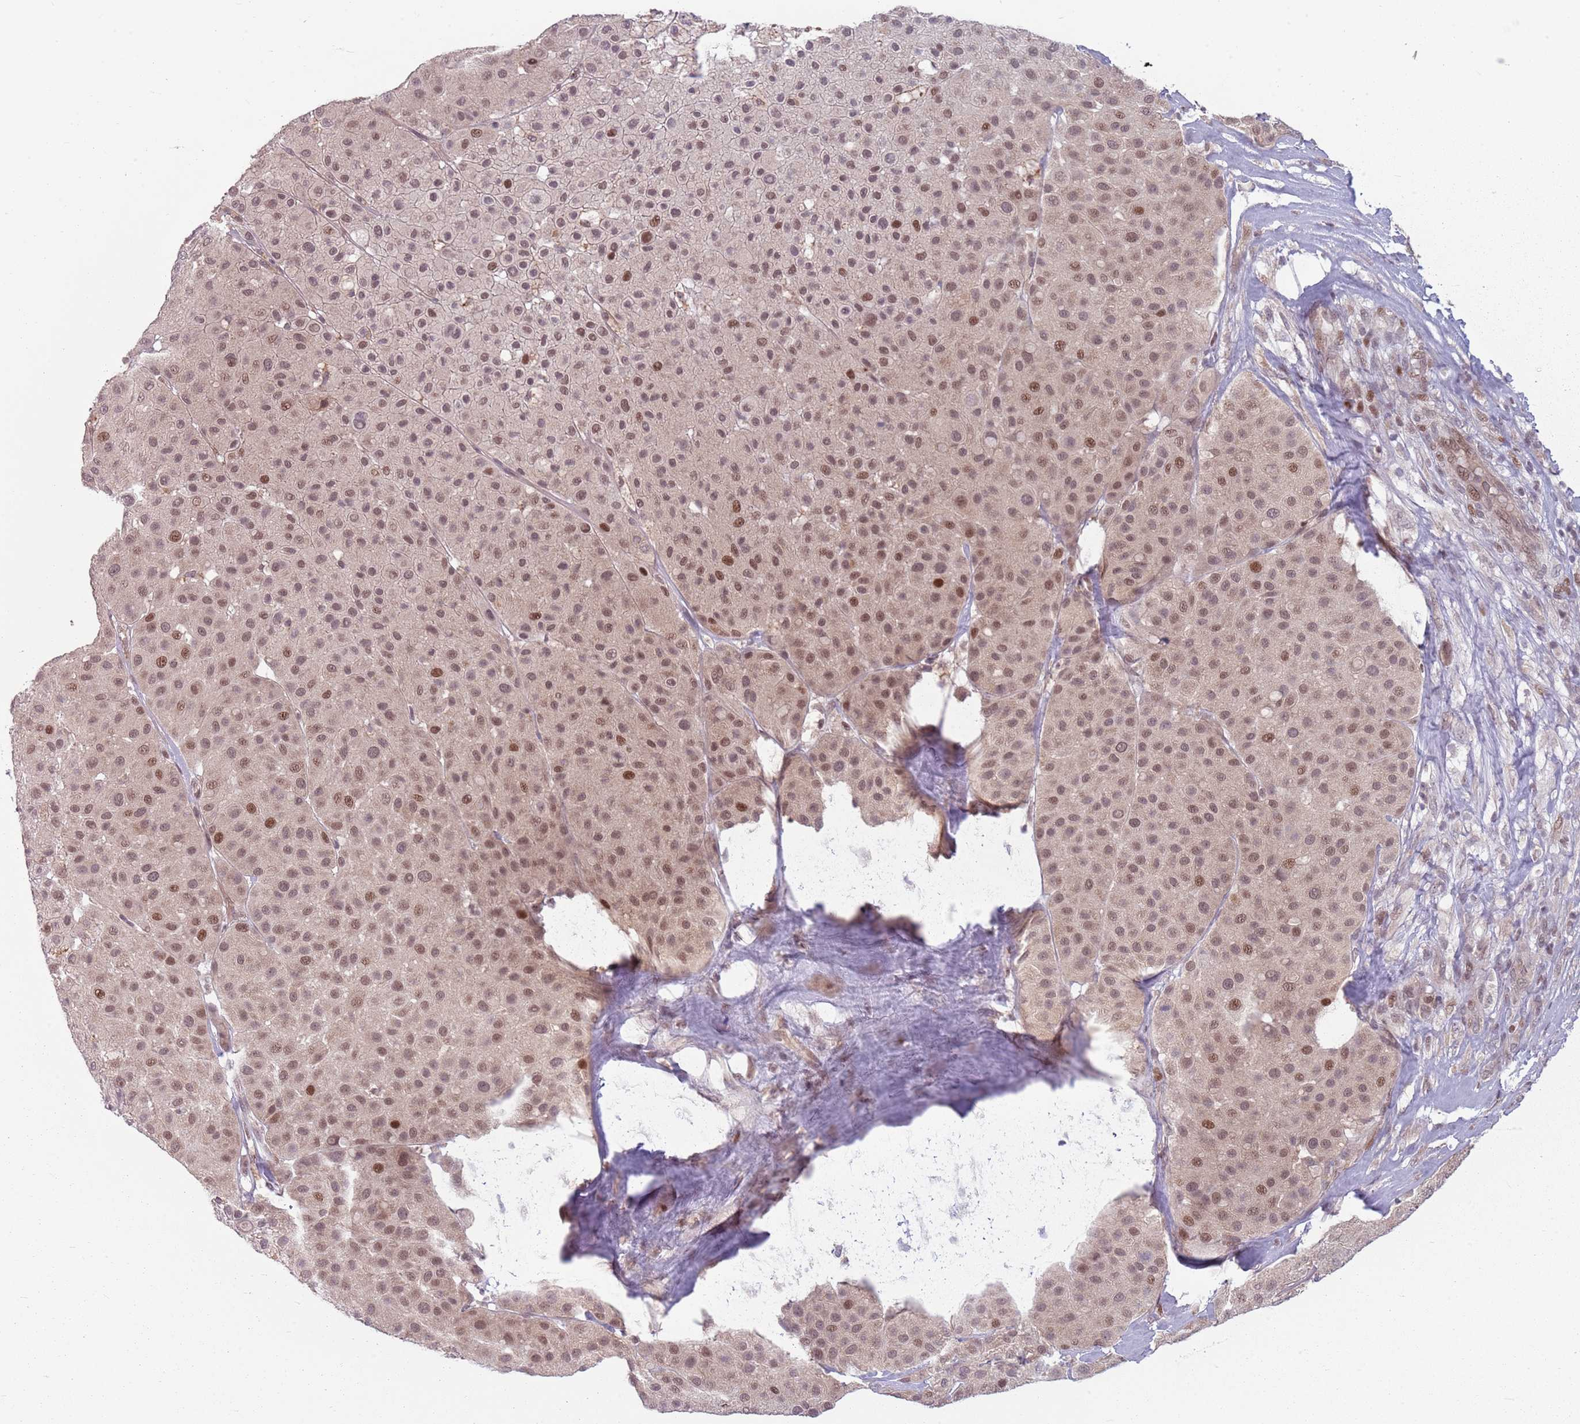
{"staining": {"intensity": "weak", "quantity": ">75%", "location": "nuclear"}, "tissue": "melanoma", "cell_type": "Tumor cells", "image_type": "cancer", "snomed": [{"axis": "morphology", "description": "Malignant melanoma, Metastatic site"}, {"axis": "topography", "description": "Smooth muscle"}], "caption": "Malignant melanoma (metastatic site) was stained to show a protein in brown. There is low levels of weak nuclear staining in approximately >75% of tumor cells.", "gene": "ADGRG1", "patient": {"sex": "male", "age": 41}}